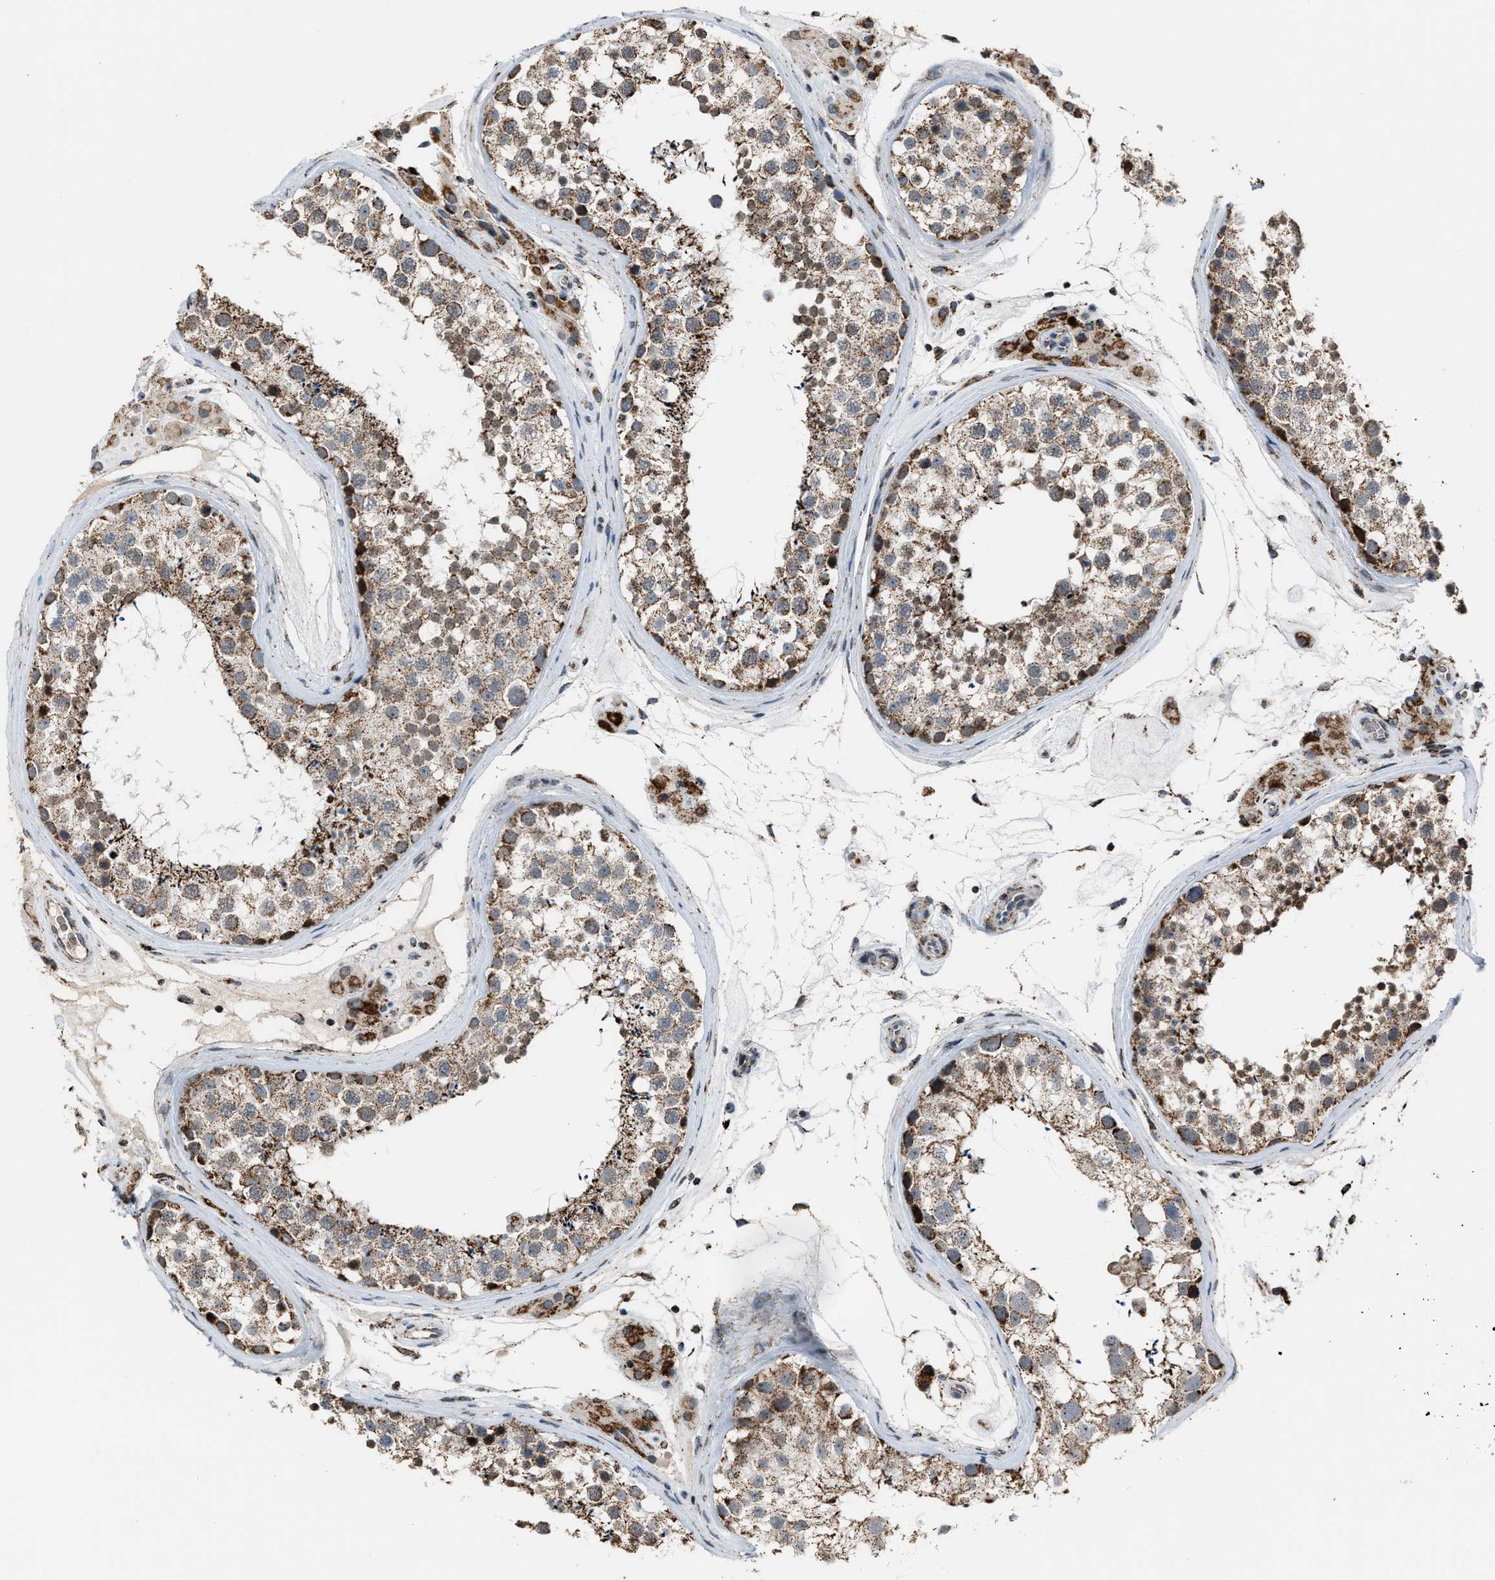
{"staining": {"intensity": "moderate", "quantity": ">75%", "location": "cytoplasmic/membranous"}, "tissue": "testis", "cell_type": "Cells in seminiferous ducts", "image_type": "normal", "snomed": [{"axis": "morphology", "description": "Normal tissue, NOS"}, {"axis": "topography", "description": "Testis"}], "caption": "Immunohistochemical staining of normal testis demonstrates moderate cytoplasmic/membranous protein positivity in approximately >75% of cells in seminiferous ducts.", "gene": "CHN2", "patient": {"sex": "male", "age": 46}}